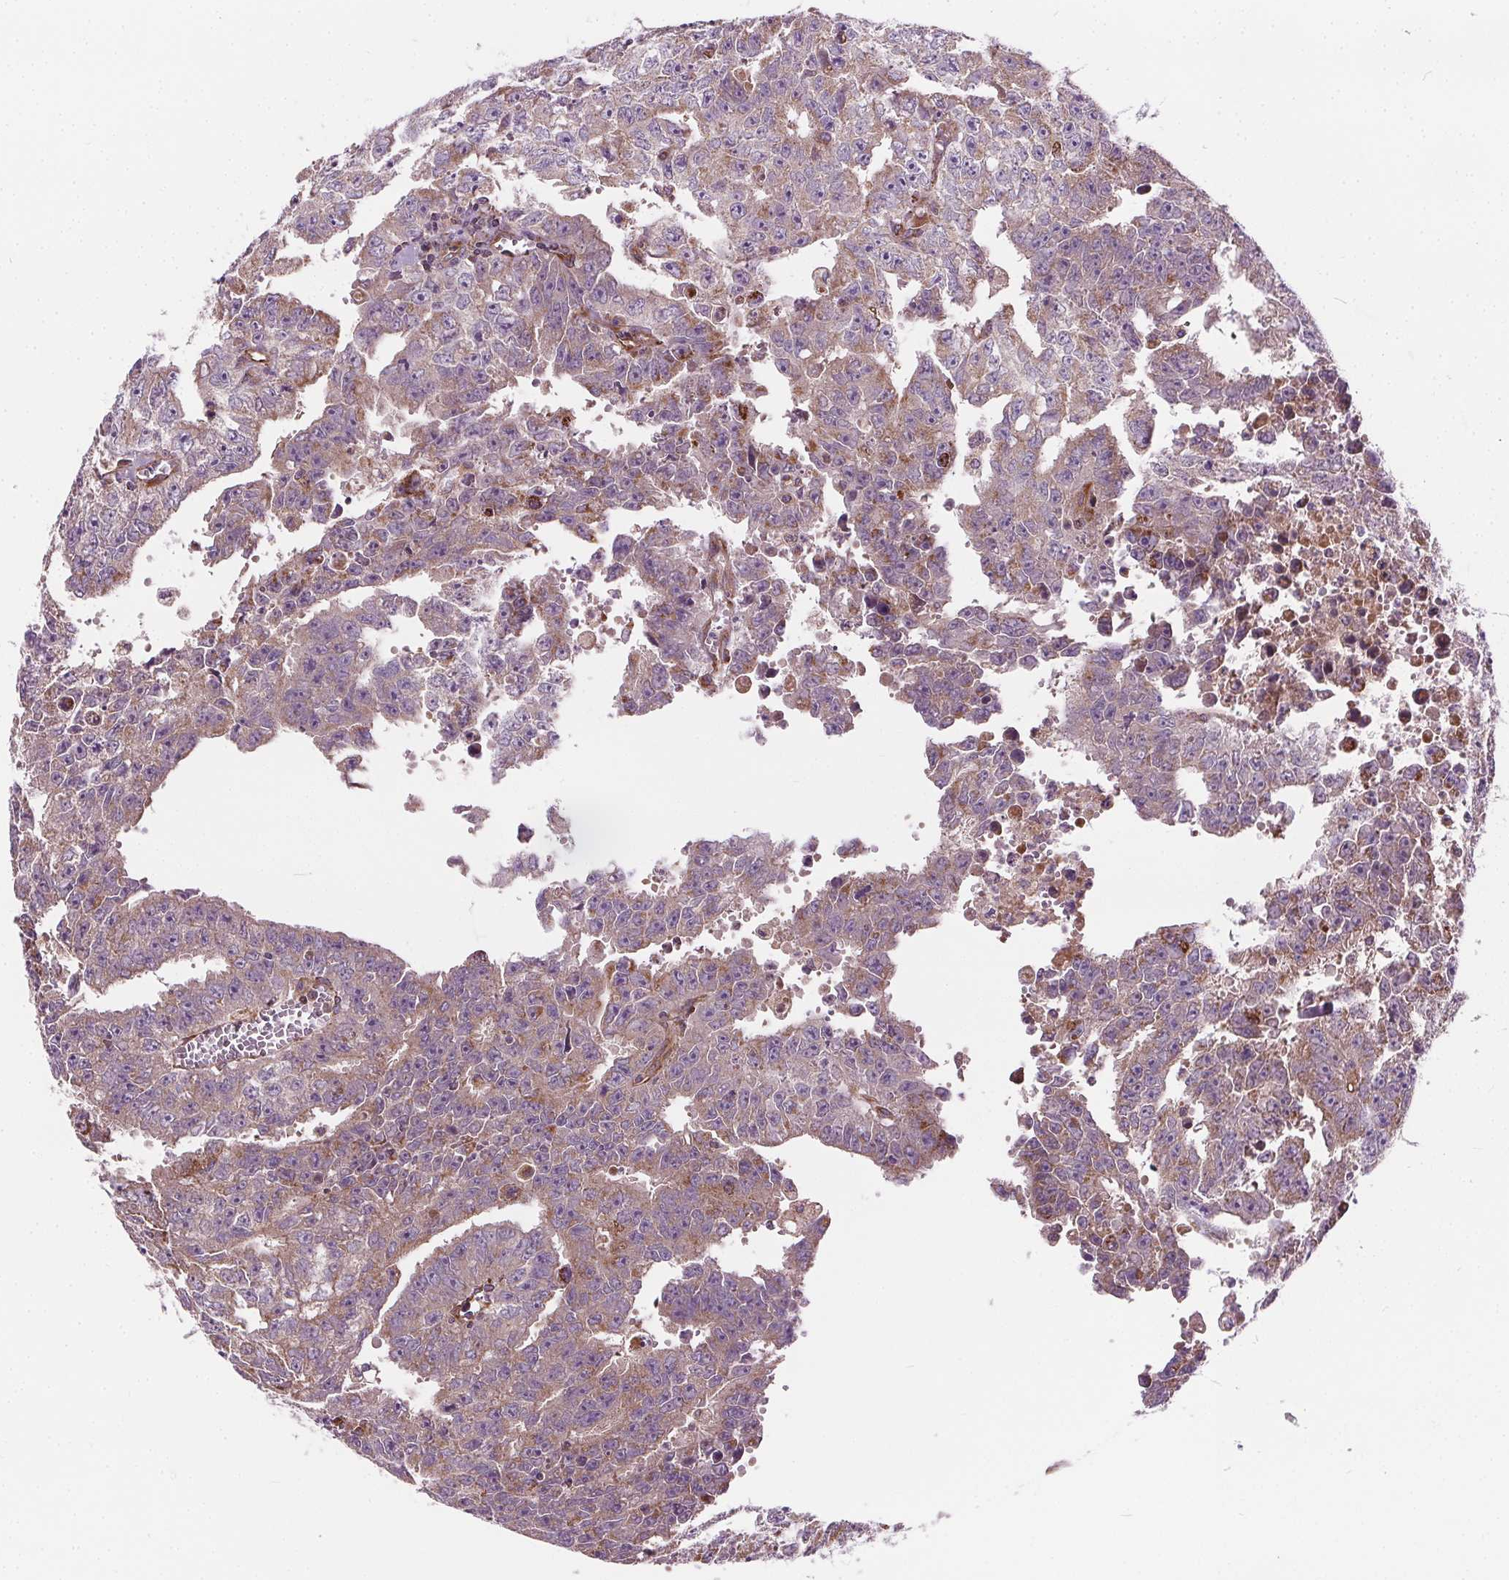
{"staining": {"intensity": "negative", "quantity": "none", "location": "none"}, "tissue": "testis cancer", "cell_type": "Tumor cells", "image_type": "cancer", "snomed": [{"axis": "morphology", "description": "Carcinoma, Embryonal, NOS"}, {"axis": "morphology", "description": "Teratoma, malignant, NOS"}, {"axis": "topography", "description": "Testis"}], "caption": "IHC micrograph of neoplastic tissue: testis cancer stained with DAB exhibits no significant protein staining in tumor cells.", "gene": "GOLT1B", "patient": {"sex": "male", "age": 24}}